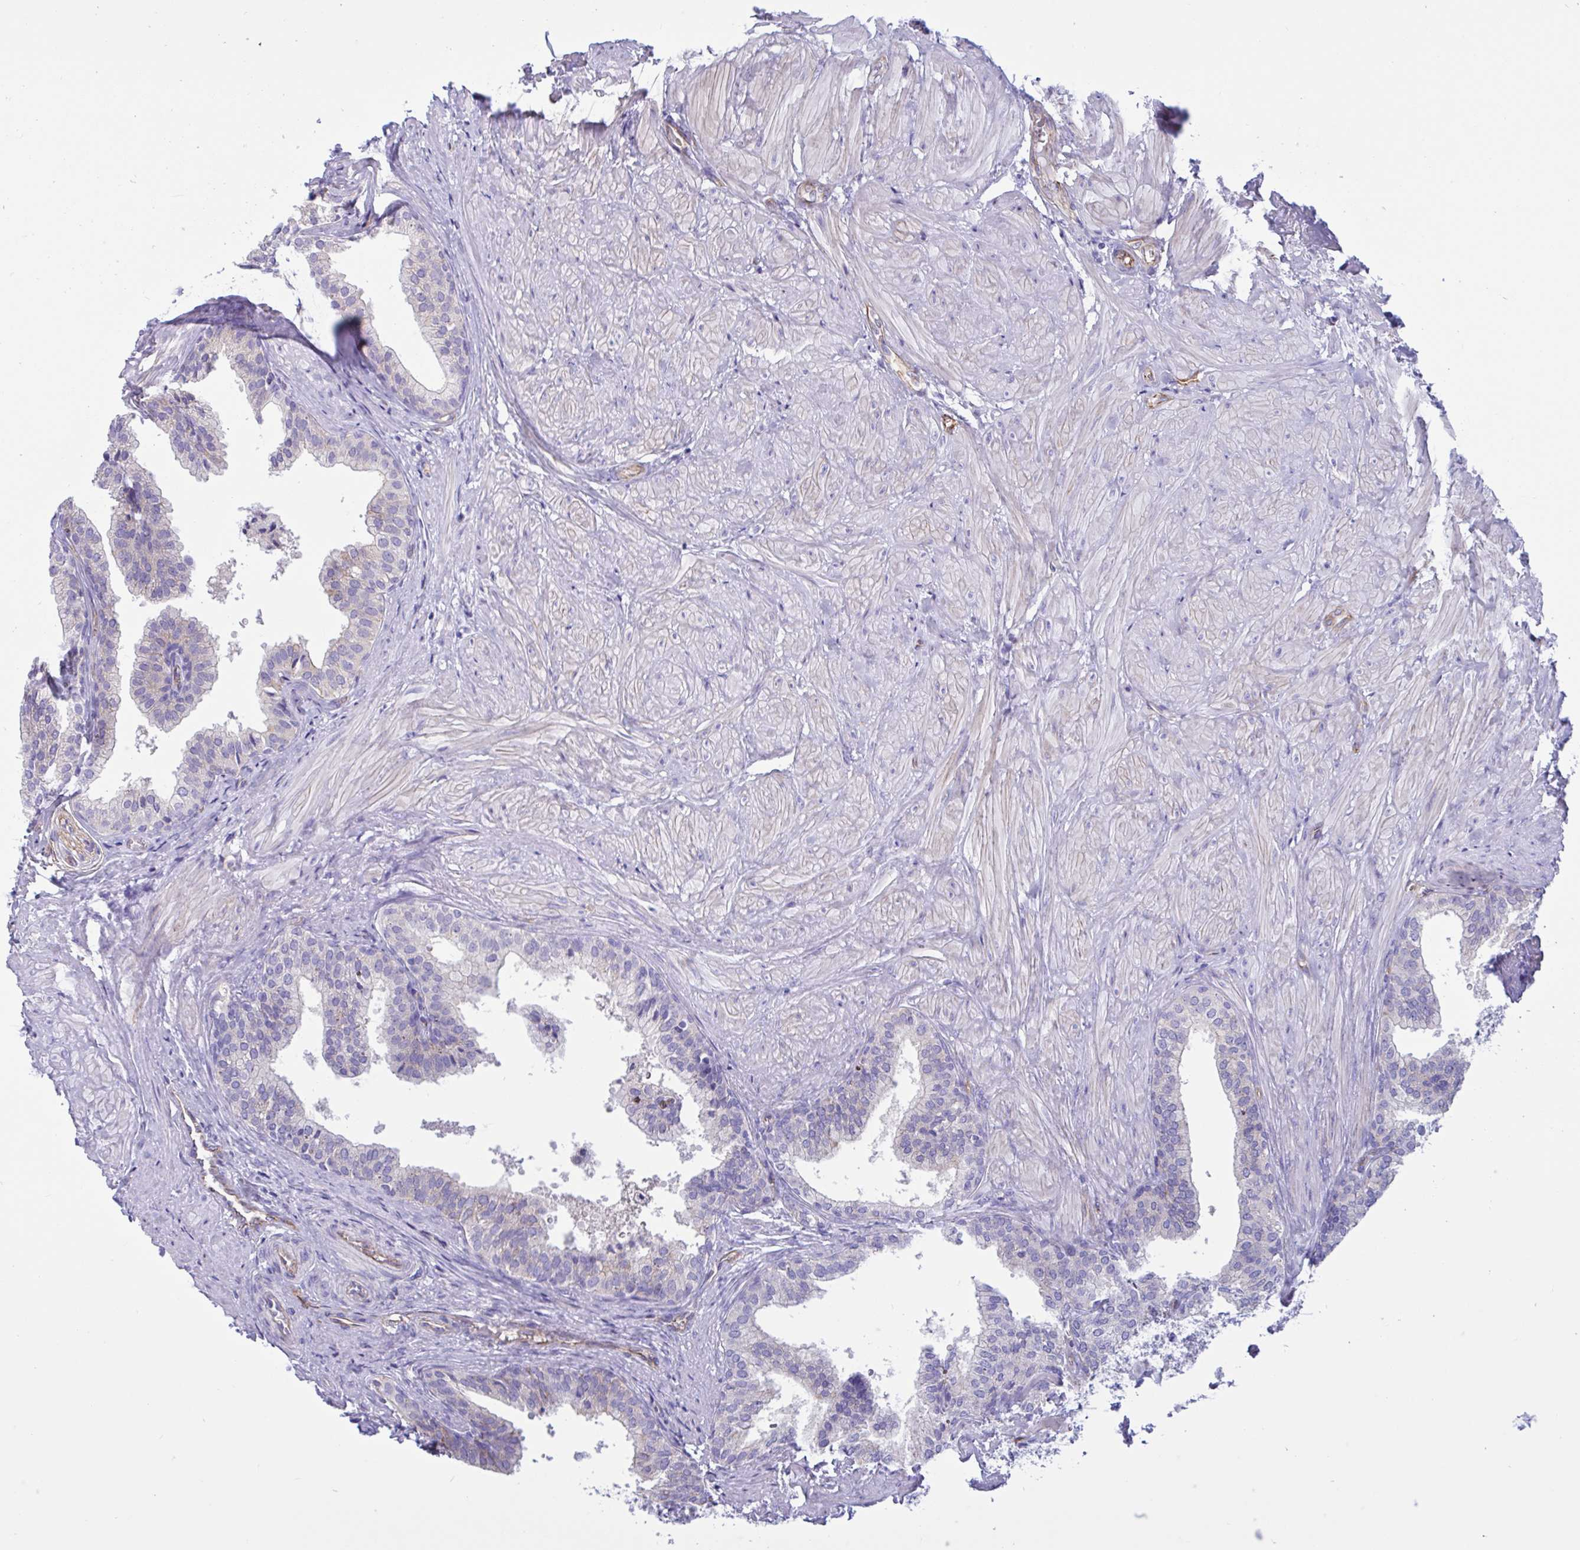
{"staining": {"intensity": "negative", "quantity": "none", "location": "none"}, "tissue": "prostate", "cell_type": "Glandular cells", "image_type": "normal", "snomed": [{"axis": "morphology", "description": "Normal tissue, NOS"}, {"axis": "topography", "description": "Prostate"}, {"axis": "topography", "description": "Peripheral nerve tissue"}], "caption": "Immunohistochemical staining of normal human prostate exhibits no significant expression in glandular cells.", "gene": "RPL22L1", "patient": {"sex": "male", "age": 55}}